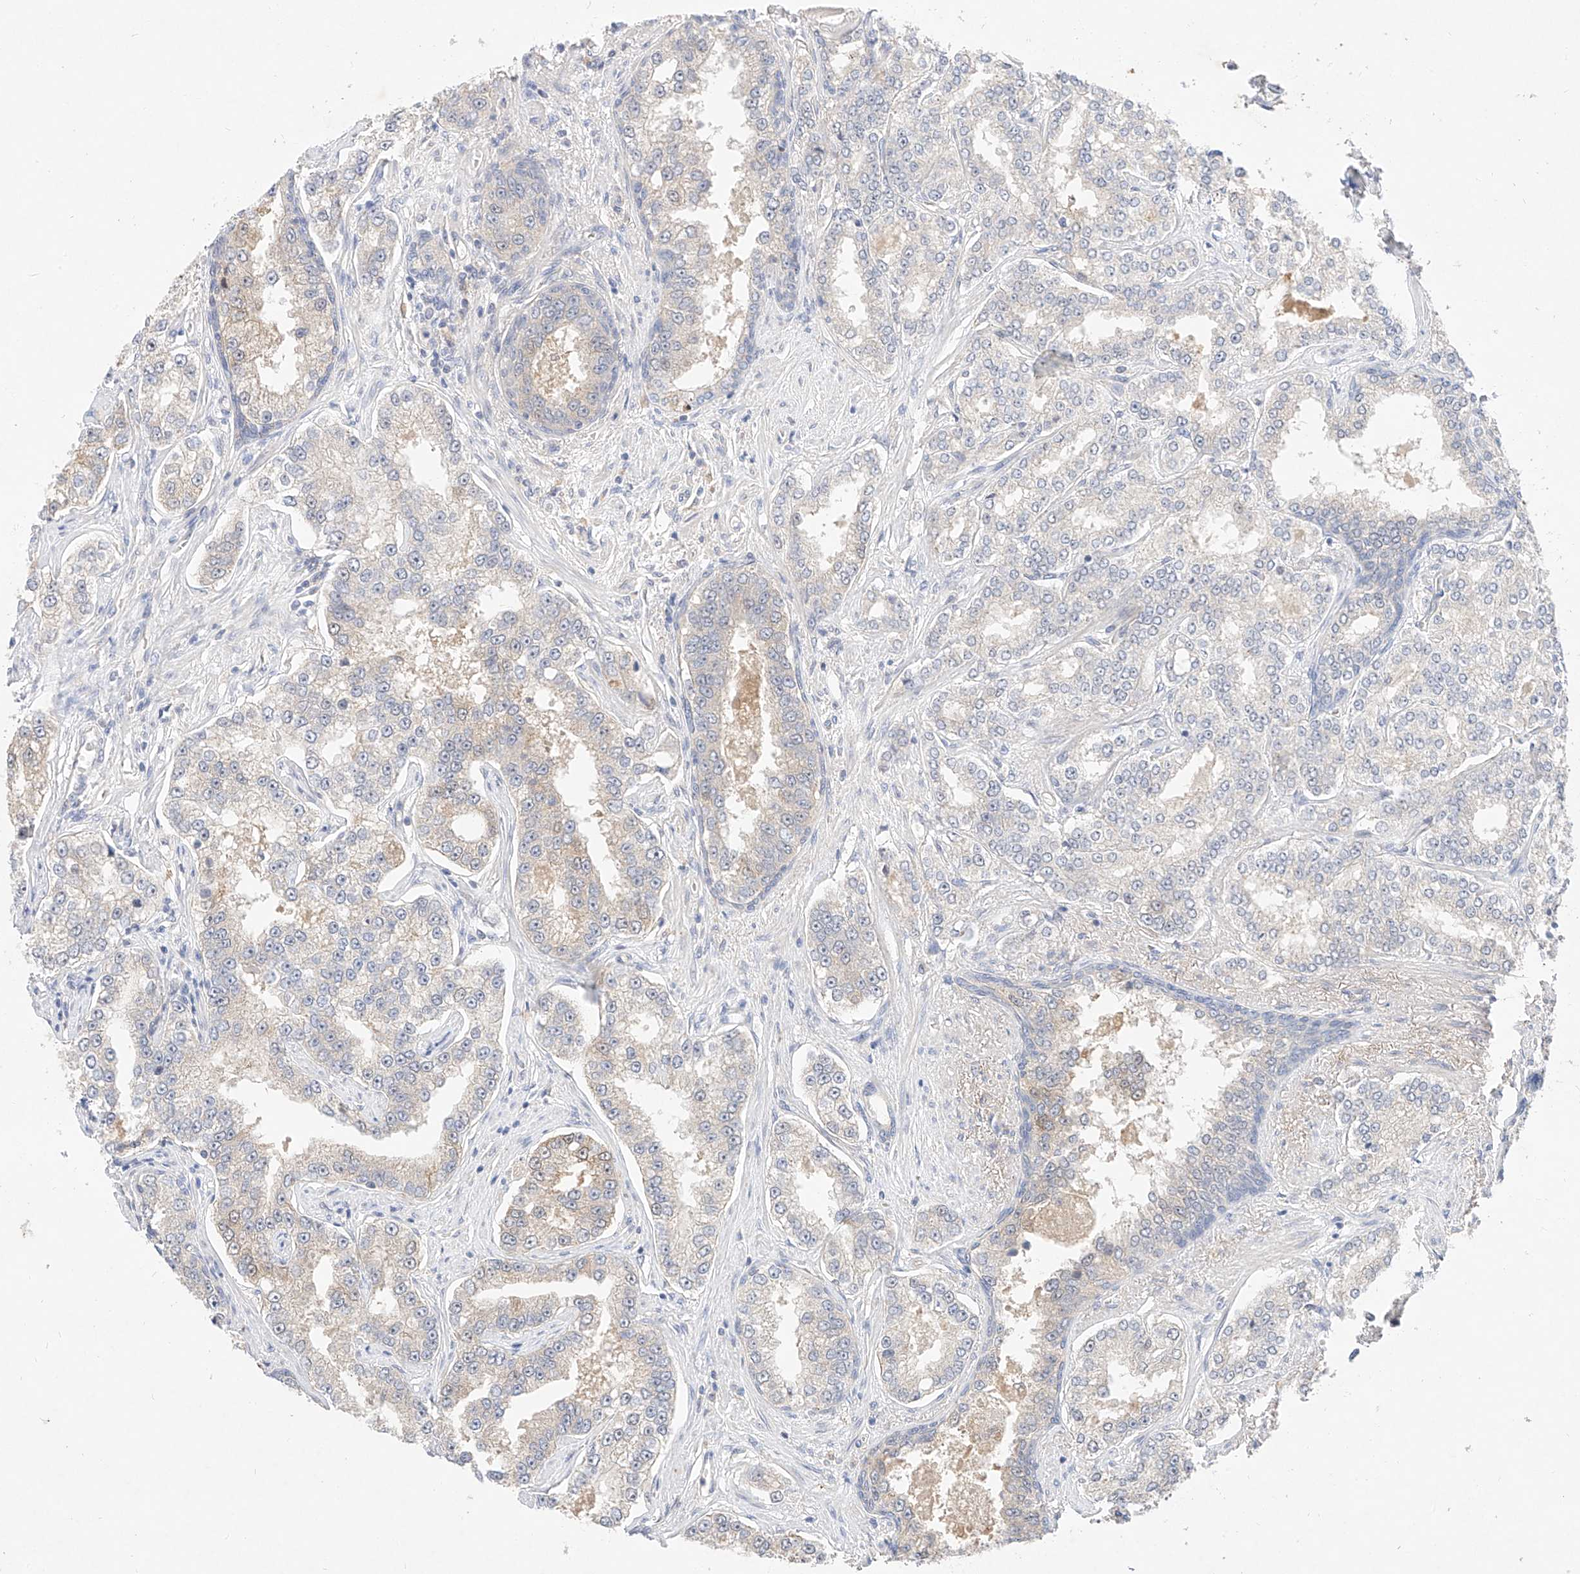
{"staining": {"intensity": "negative", "quantity": "none", "location": "none"}, "tissue": "prostate cancer", "cell_type": "Tumor cells", "image_type": "cancer", "snomed": [{"axis": "morphology", "description": "Normal tissue, NOS"}, {"axis": "morphology", "description": "Adenocarcinoma, High grade"}, {"axis": "topography", "description": "Prostate"}], "caption": "This is a photomicrograph of IHC staining of prostate cancer (high-grade adenocarcinoma), which shows no positivity in tumor cells.", "gene": "IL22RA2", "patient": {"sex": "male", "age": 83}}